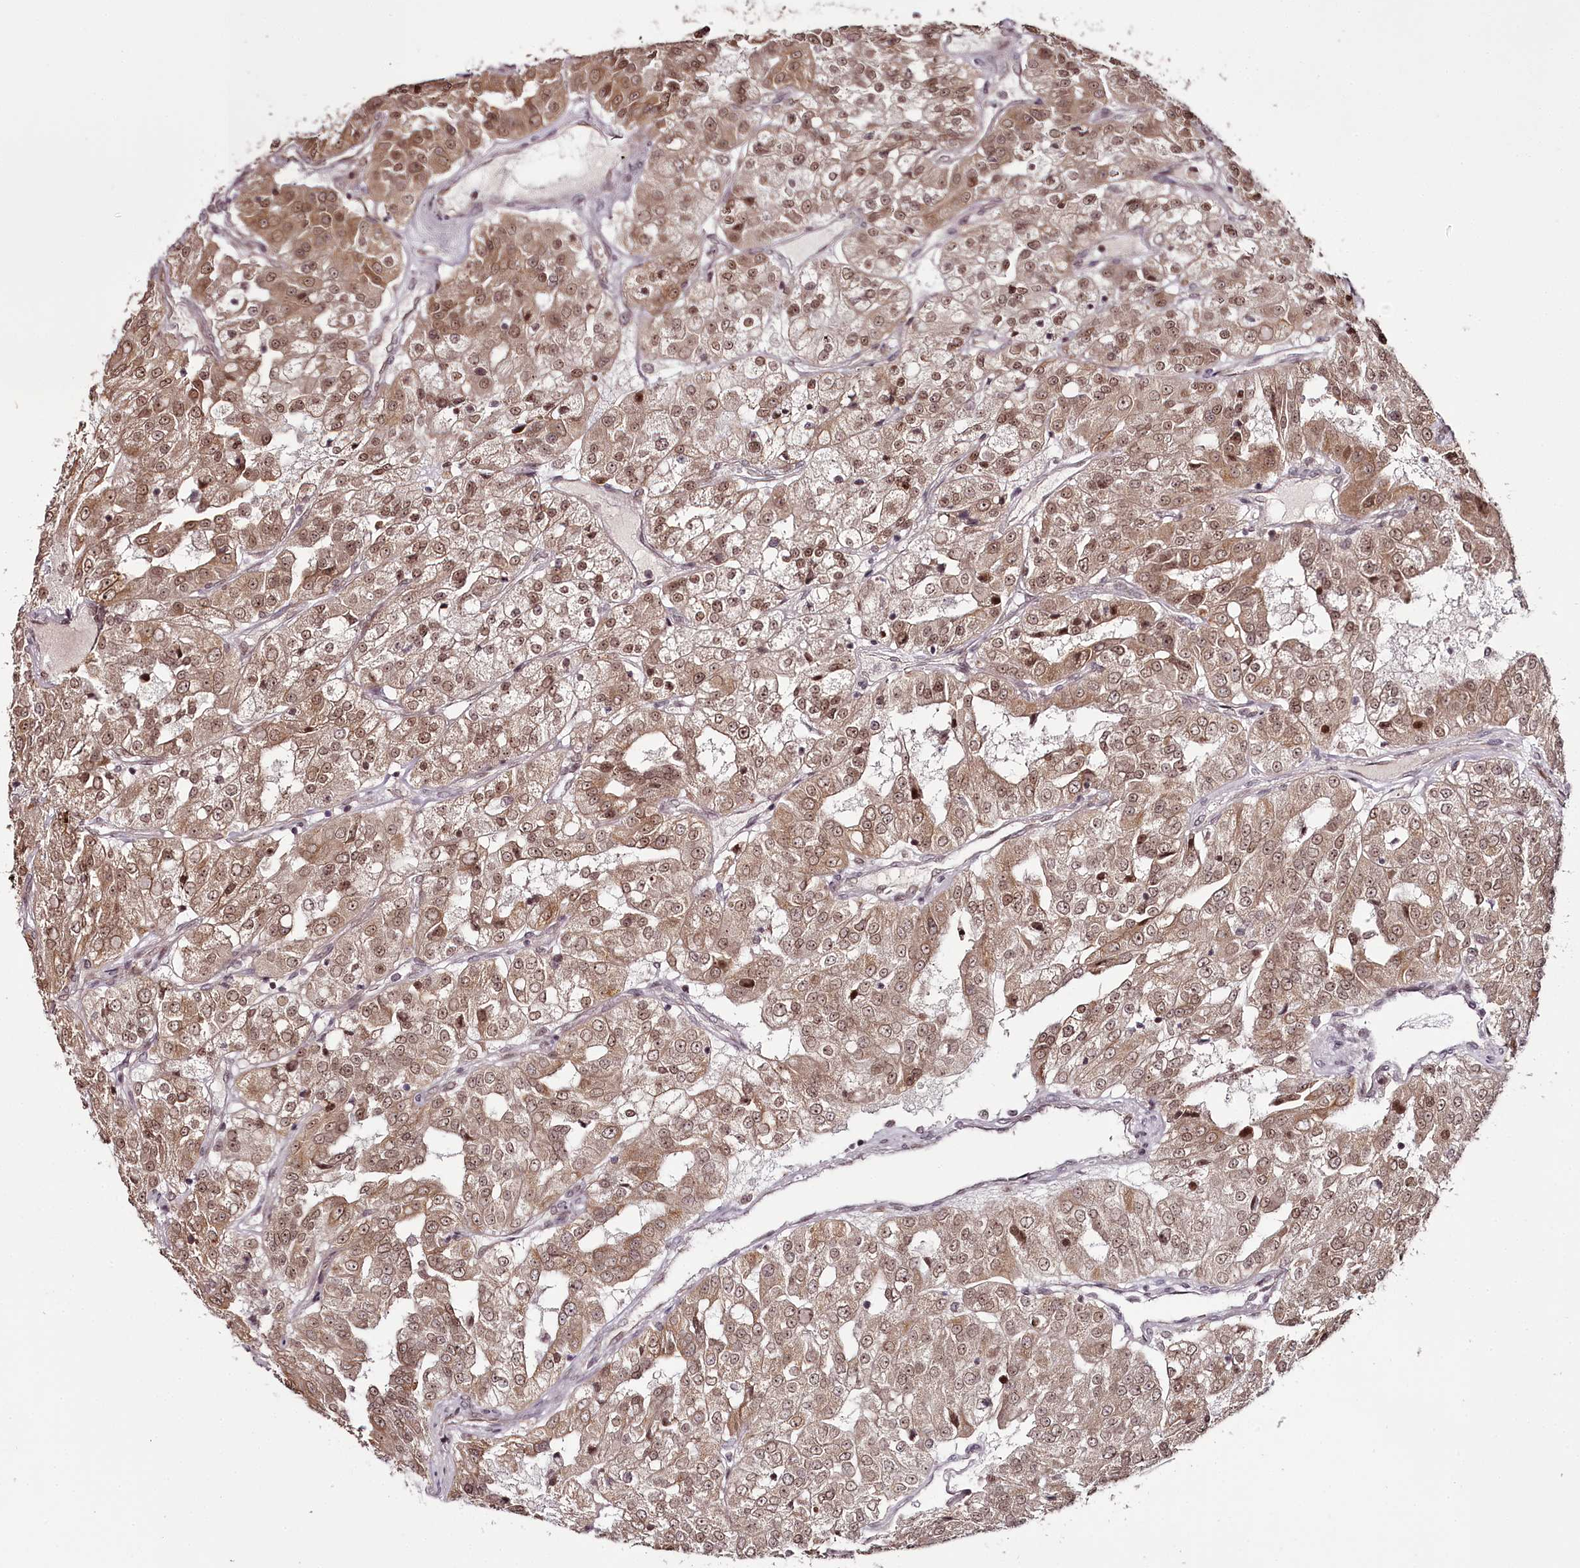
{"staining": {"intensity": "moderate", "quantity": ">75%", "location": "cytoplasmic/membranous,nuclear"}, "tissue": "renal cancer", "cell_type": "Tumor cells", "image_type": "cancer", "snomed": [{"axis": "morphology", "description": "Adenocarcinoma, NOS"}, {"axis": "topography", "description": "Kidney"}], "caption": "A medium amount of moderate cytoplasmic/membranous and nuclear staining is appreciated in about >75% of tumor cells in adenocarcinoma (renal) tissue. (DAB (3,3'-diaminobenzidine) IHC with brightfield microscopy, high magnification).", "gene": "THYN1", "patient": {"sex": "female", "age": 63}}